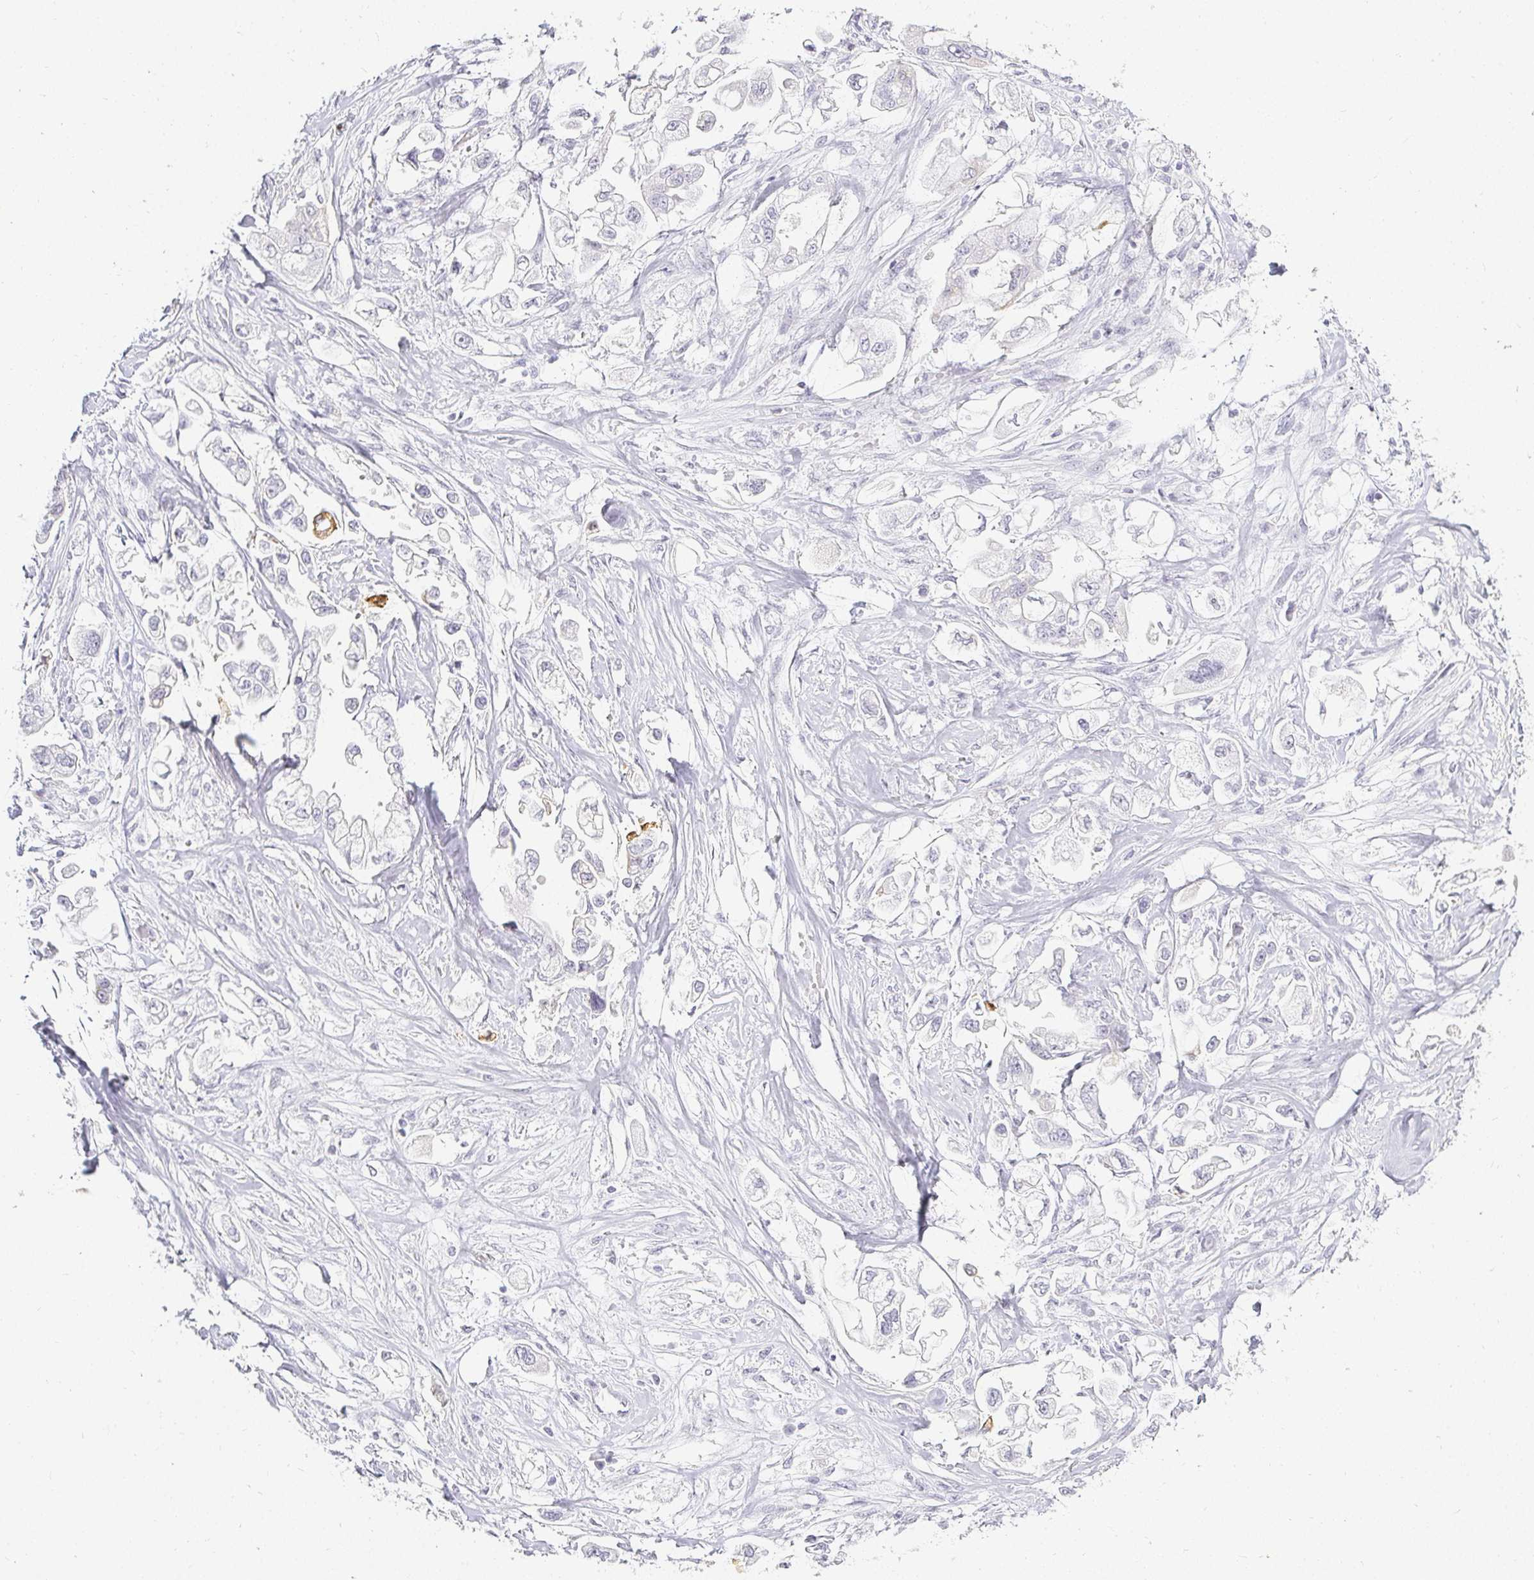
{"staining": {"intensity": "negative", "quantity": "none", "location": "none"}, "tissue": "stomach cancer", "cell_type": "Tumor cells", "image_type": "cancer", "snomed": [{"axis": "morphology", "description": "Adenocarcinoma, NOS"}, {"axis": "topography", "description": "Stomach"}], "caption": "Tumor cells are negative for brown protein staining in stomach adenocarcinoma. (DAB (3,3'-diaminobenzidine) immunohistochemistry with hematoxylin counter stain).", "gene": "ACAN", "patient": {"sex": "male", "age": 62}}